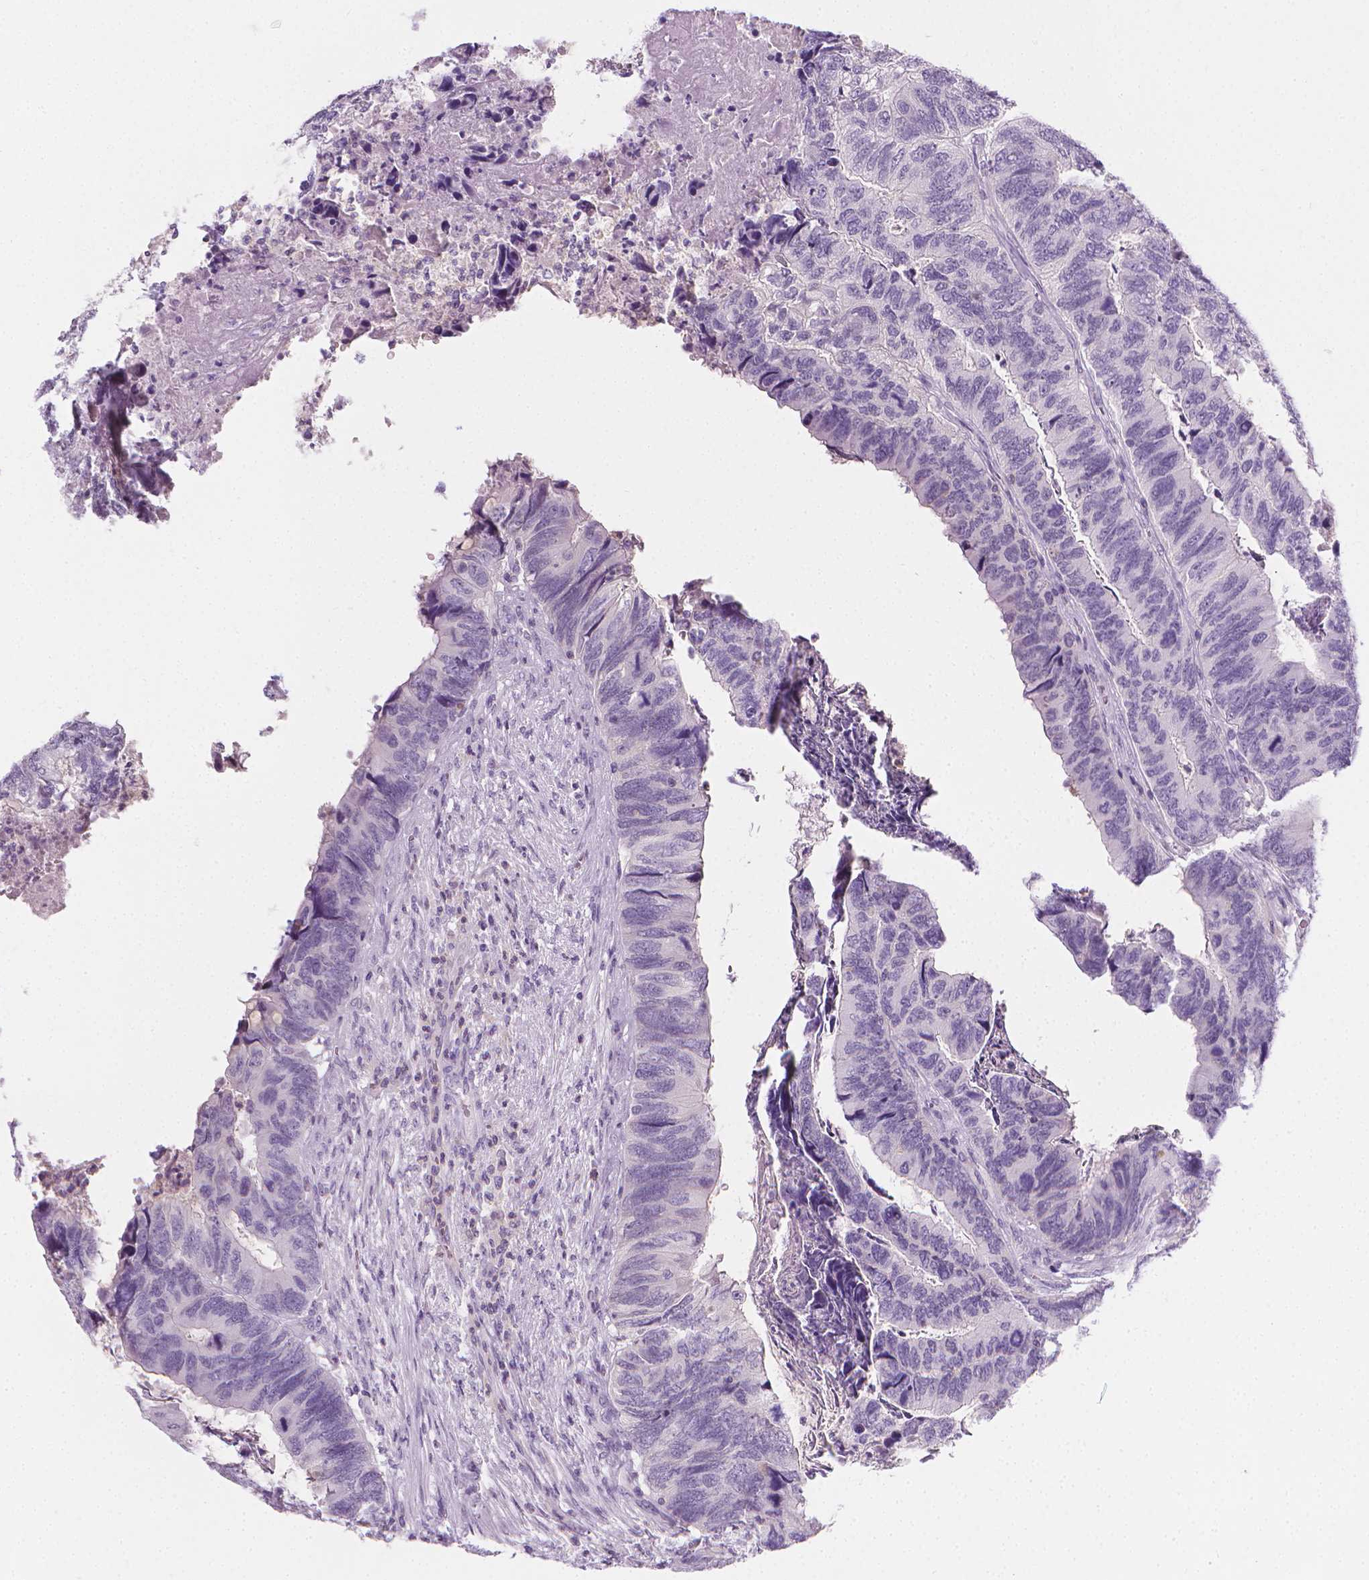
{"staining": {"intensity": "negative", "quantity": "none", "location": "none"}, "tissue": "colorectal cancer", "cell_type": "Tumor cells", "image_type": "cancer", "snomed": [{"axis": "morphology", "description": "Adenocarcinoma, NOS"}, {"axis": "topography", "description": "Colon"}], "caption": "Micrograph shows no protein positivity in tumor cells of adenocarcinoma (colorectal) tissue.", "gene": "DCAF8L1", "patient": {"sex": "female", "age": 67}}